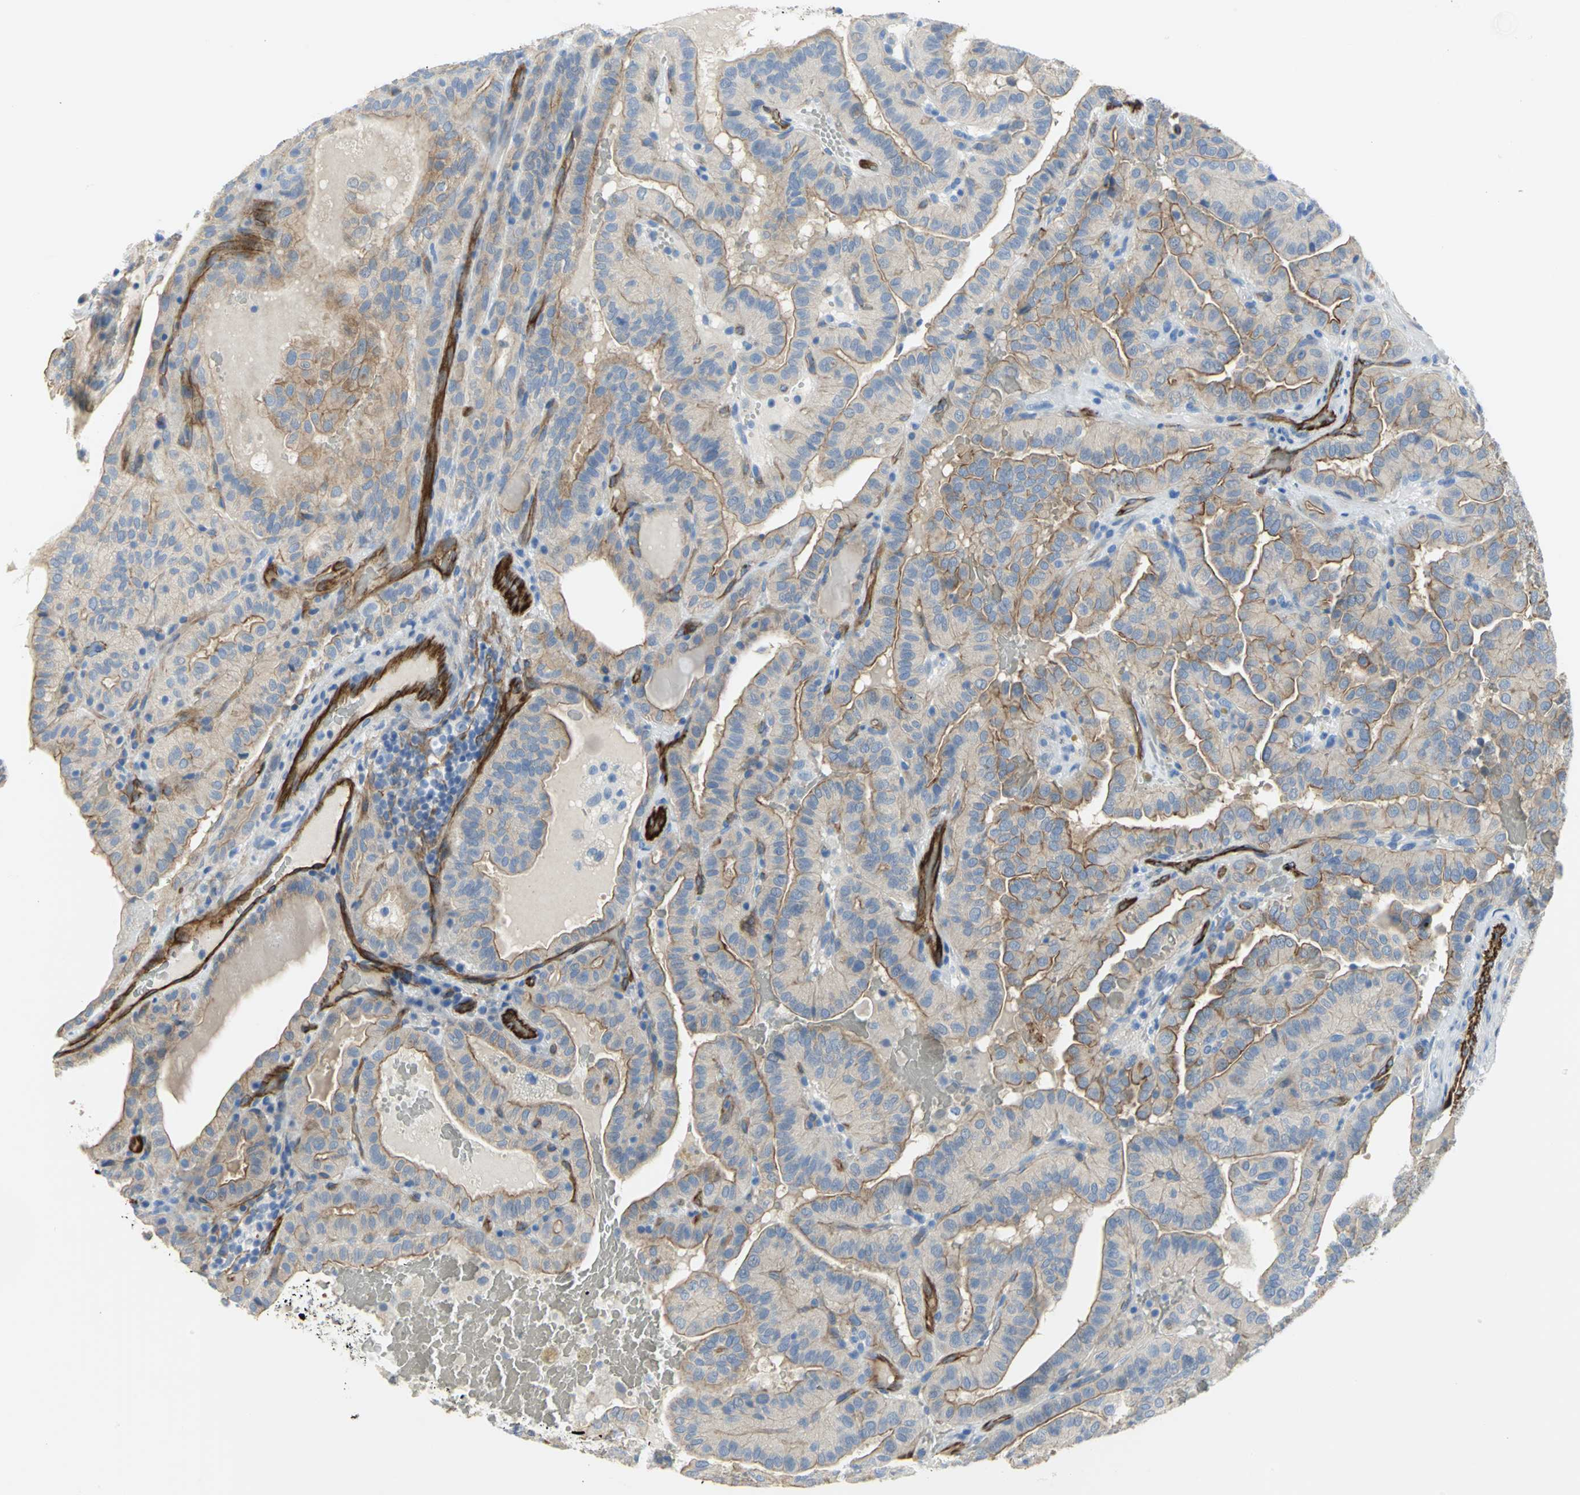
{"staining": {"intensity": "moderate", "quantity": ">75%", "location": "cytoplasmic/membranous"}, "tissue": "thyroid cancer", "cell_type": "Tumor cells", "image_type": "cancer", "snomed": [{"axis": "morphology", "description": "Papillary adenocarcinoma, NOS"}, {"axis": "topography", "description": "Thyroid gland"}], "caption": "Brown immunohistochemical staining in thyroid papillary adenocarcinoma reveals moderate cytoplasmic/membranous positivity in approximately >75% of tumor cells.", "gene": "FLNB", "patient": {"sex": "male", "age": 77}}